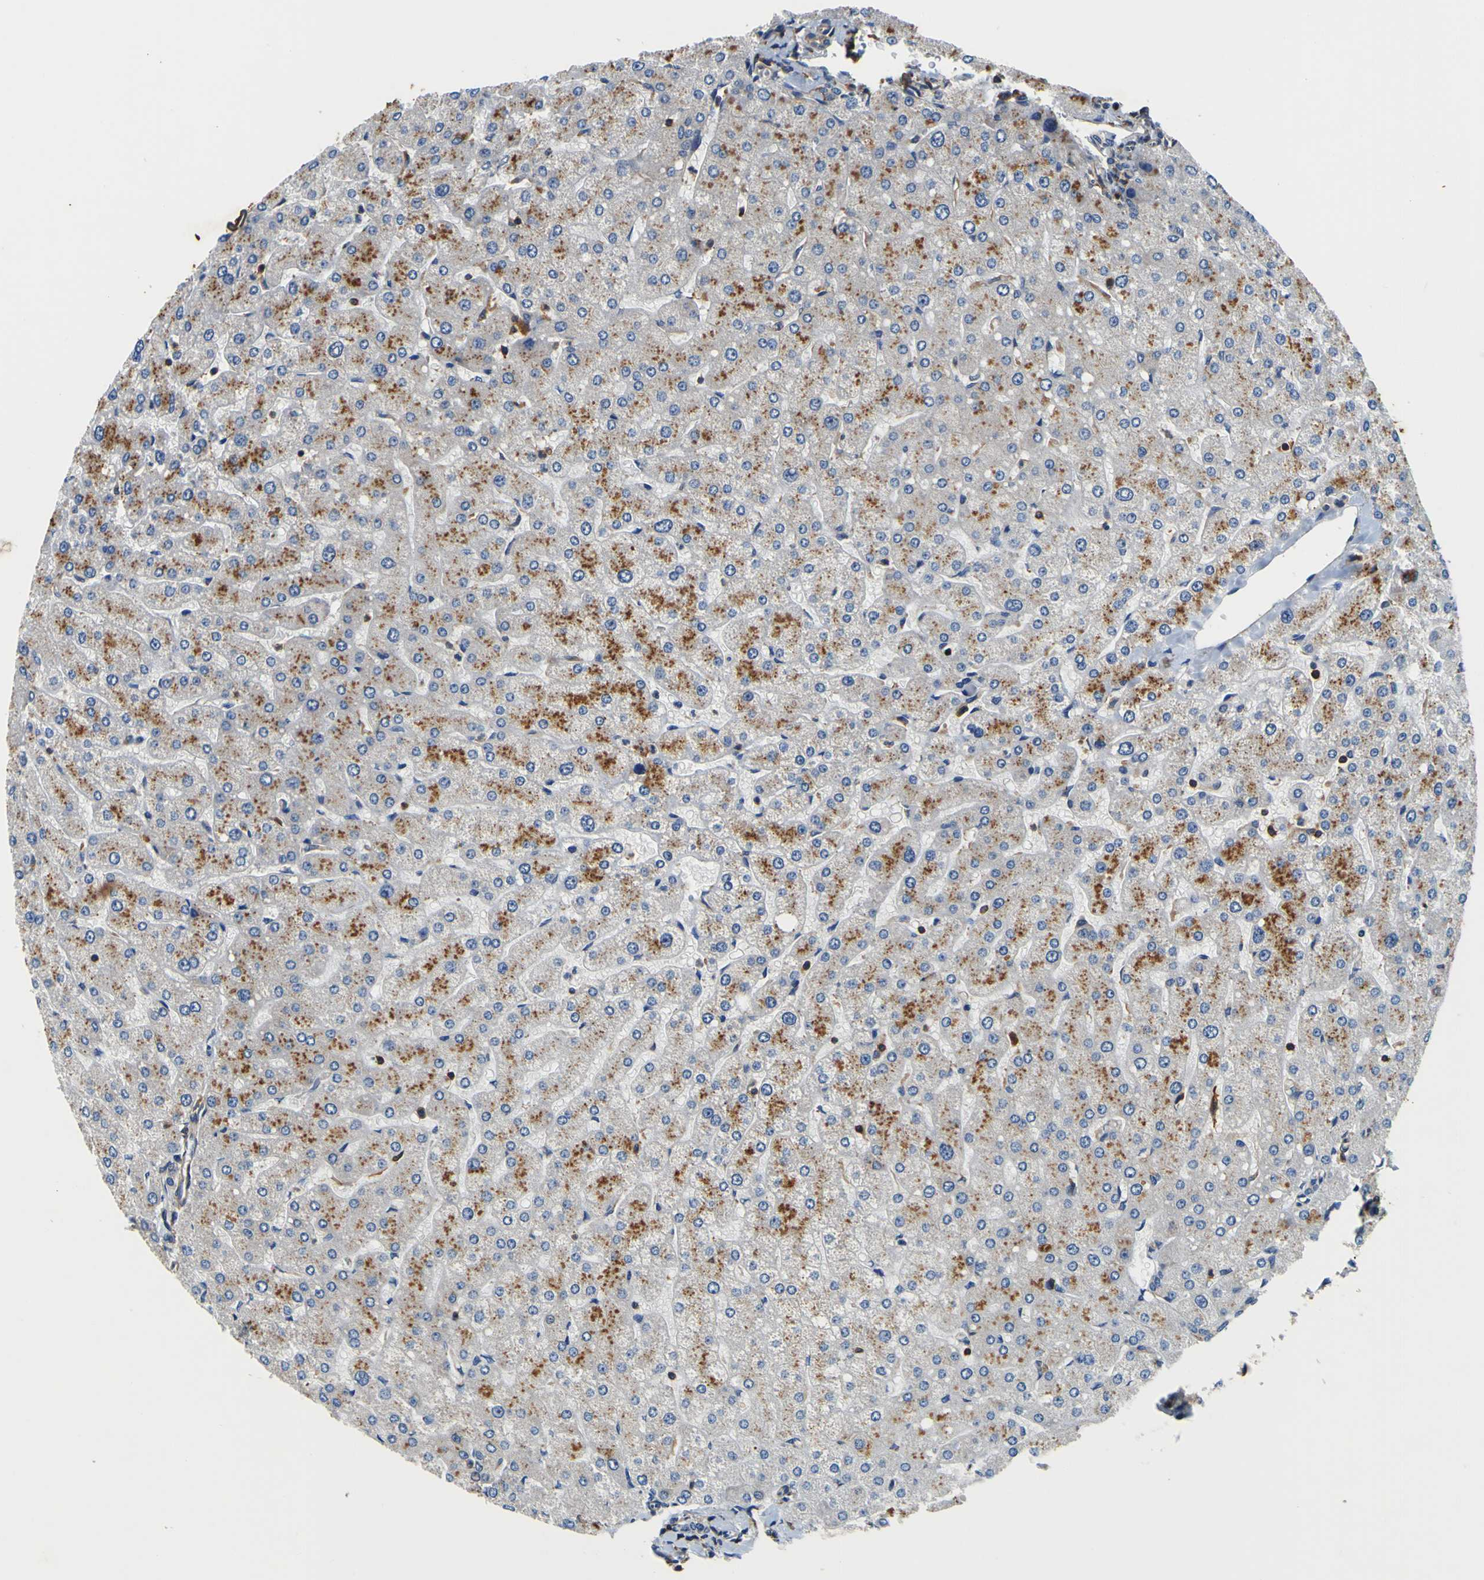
{"staining": {"intensity": "negative", "quantity": "none", "location": "none"}, "tissue": "liver", "cell_type": "Cholangiocytes", "image_type": "normal", "snomed": [{"axis": "morphology", "description": "Normal tissue, NOS"}, {"axis": "topography", "description": "Liver"}], "caption": "Cholangiocytes show no significant protein expression in unremarkable liver. (Brightfield microscopy of DAB (3,3'-diaminobenzidine) immunohistochemistry (IHC) at high magnification).", "gene": "CNR2", "patient": {"sex": "male", "age": 55}}